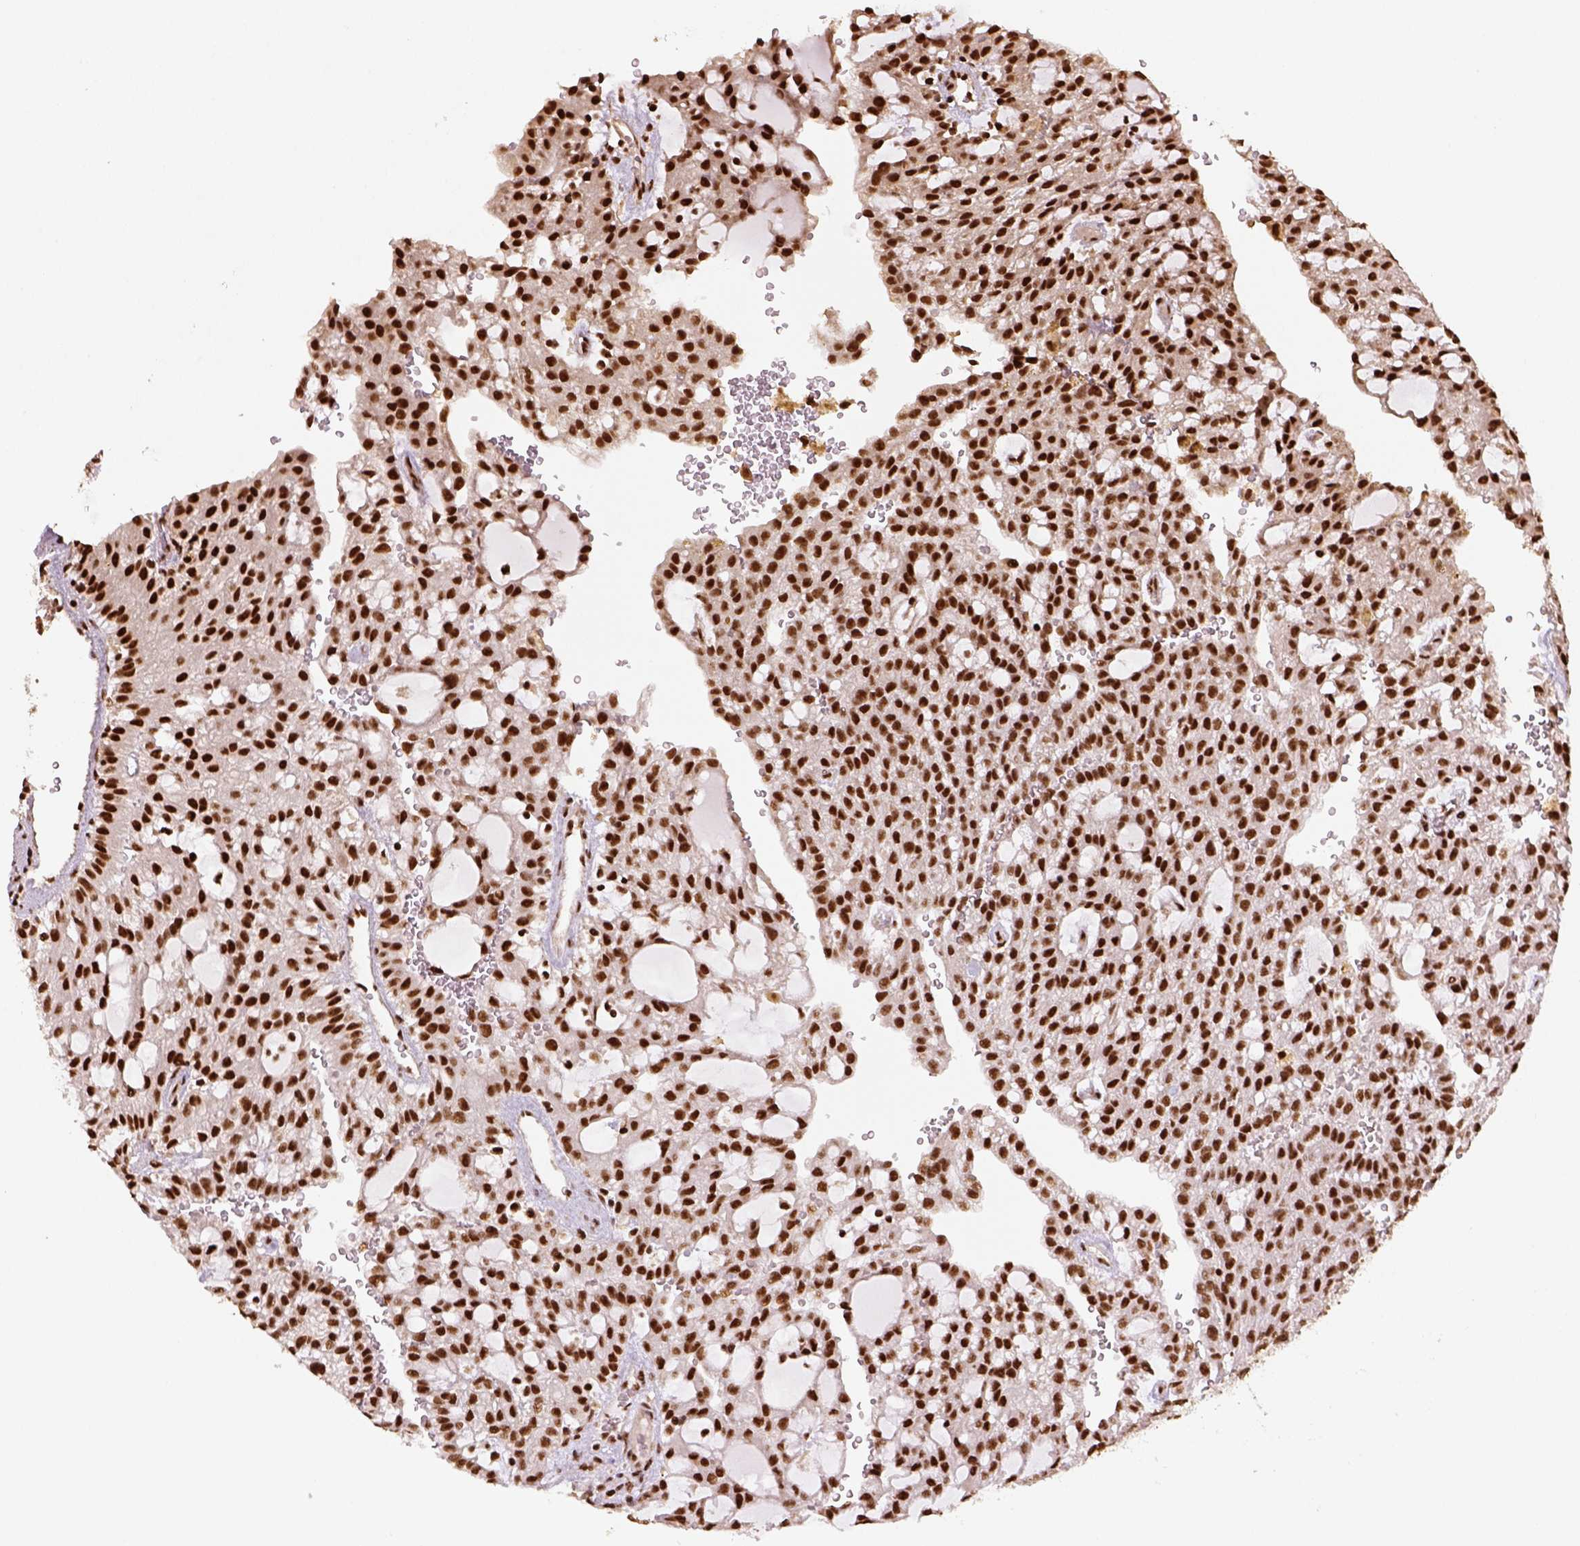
{"staining": {"intensity": "strong", "quantity": ">75%", "location": "nuclear"}, "tissue": "renal cancer", "cell_type": "Tumor cells", "image_type": "cancer", "snomed": [{"axis": "morphology", "description": "Adenocarcinoma, NOS"}, {"axis": "topography", "description": "Kidney"}], "caption": "Renal adenocarcinoma was stained to show a protein in brown. There is high levels of strong nuclear expression in about >75% of tumor cells.", "gene": "CCAR1", "patient": {"sex": "male", "age": 63}}